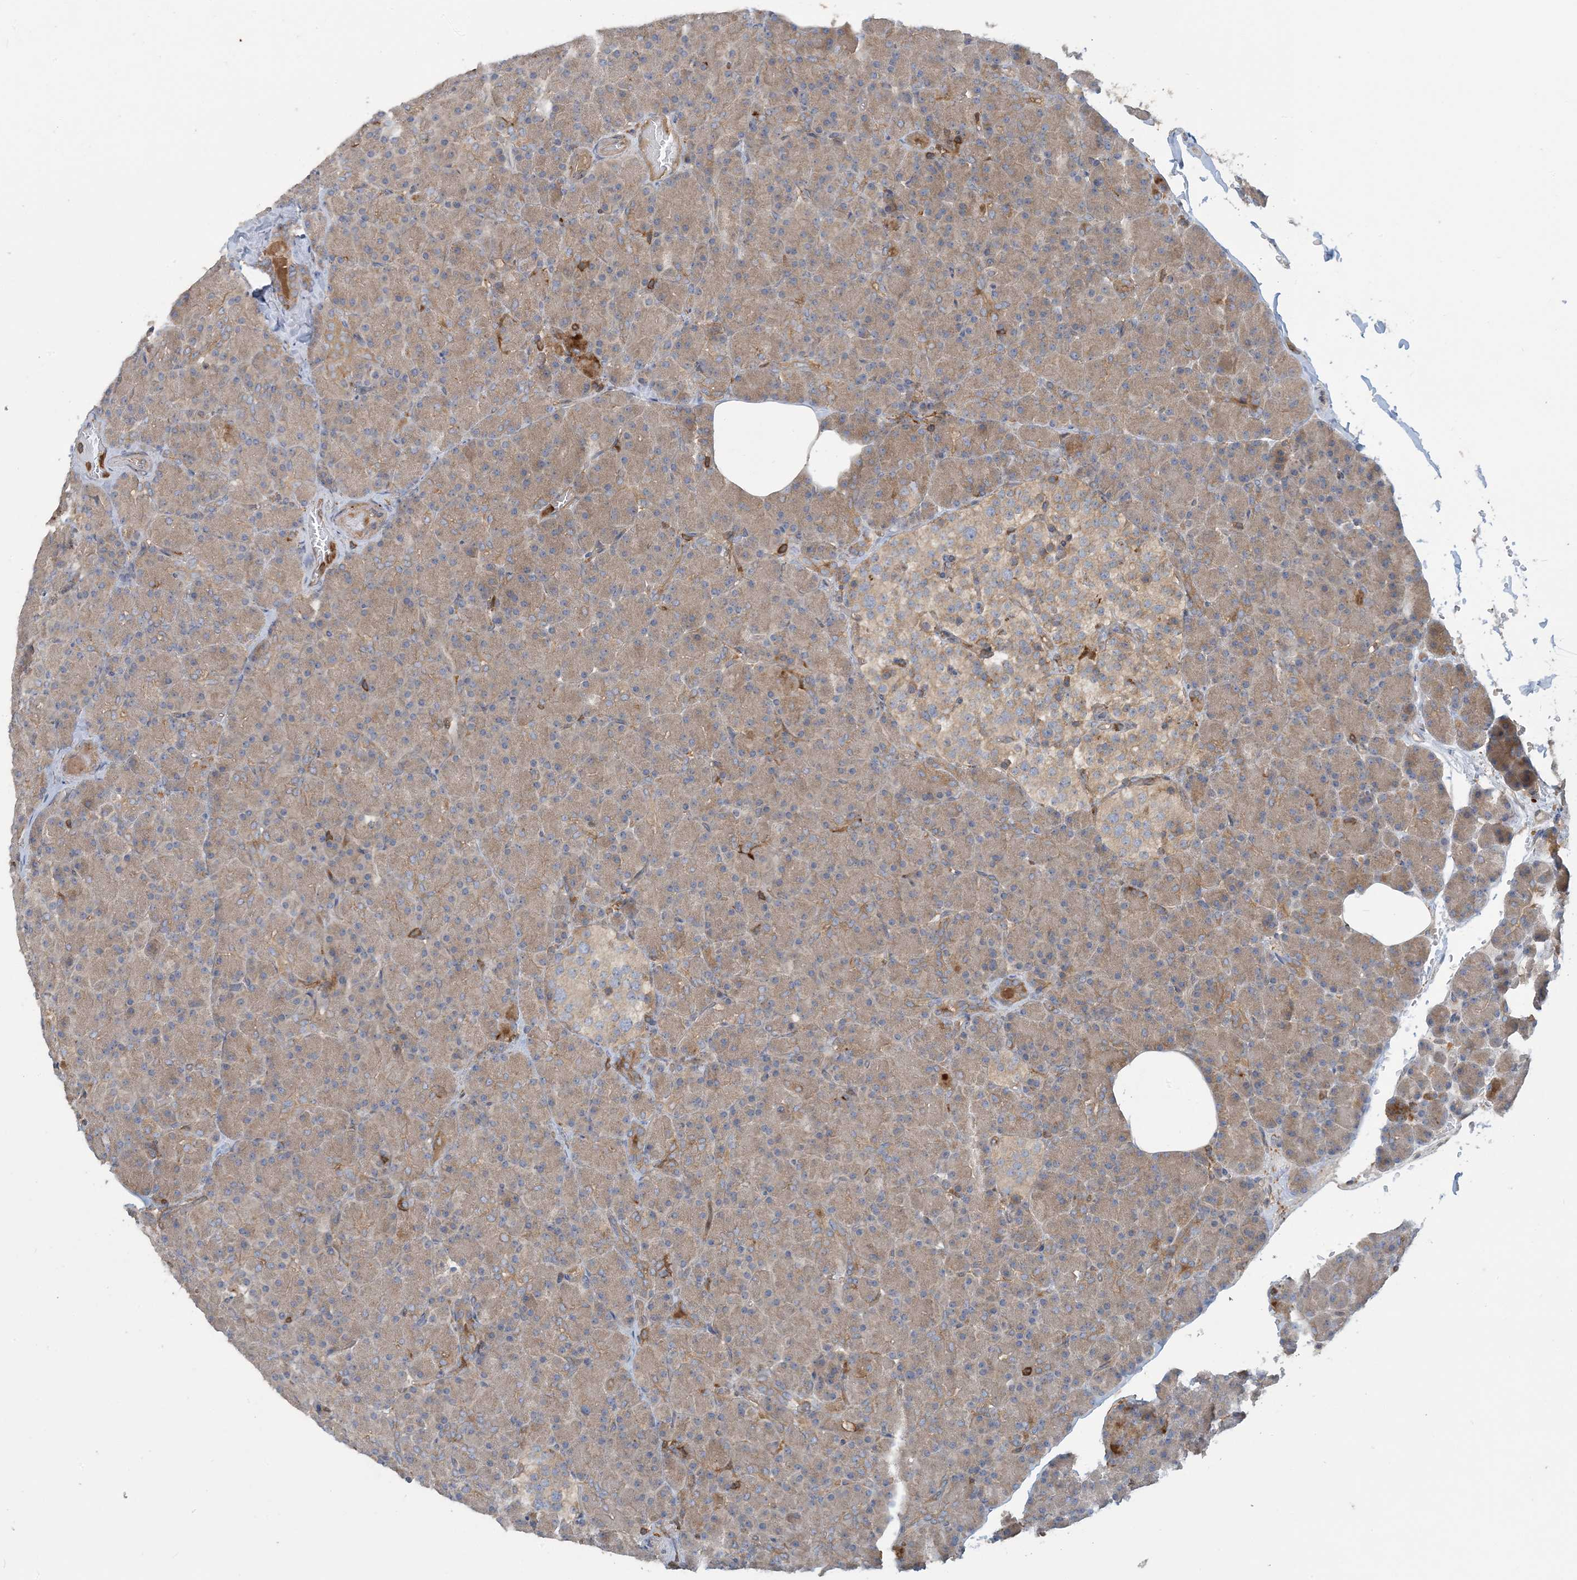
{"staining": {"intensity": "weak", "quantity": ">75%", "location": "cytoplasmic/membranous"}, "tissue": "pancreas", "cell_type": "Exocrine glandular cells", "image_type": "normal", "snomed": [{"axis": "morphology", "description": "Normal tissue, NOS"}, {"axis": "topography", "description": "Pancreas"}], "caption": "High-magnification brightfield microscopy of normal pancreas stained with DAB (3,3'-diaminobenzidine) (brown) and counterstained with hematoxylin (blue). exocrine glandular cells exhibit weak cytoplasmic/membranous positivity is appreciated in approximately>75% of cells.", "gene": "SFMBT2", "patient": {"sex": "female", "age": 43}}